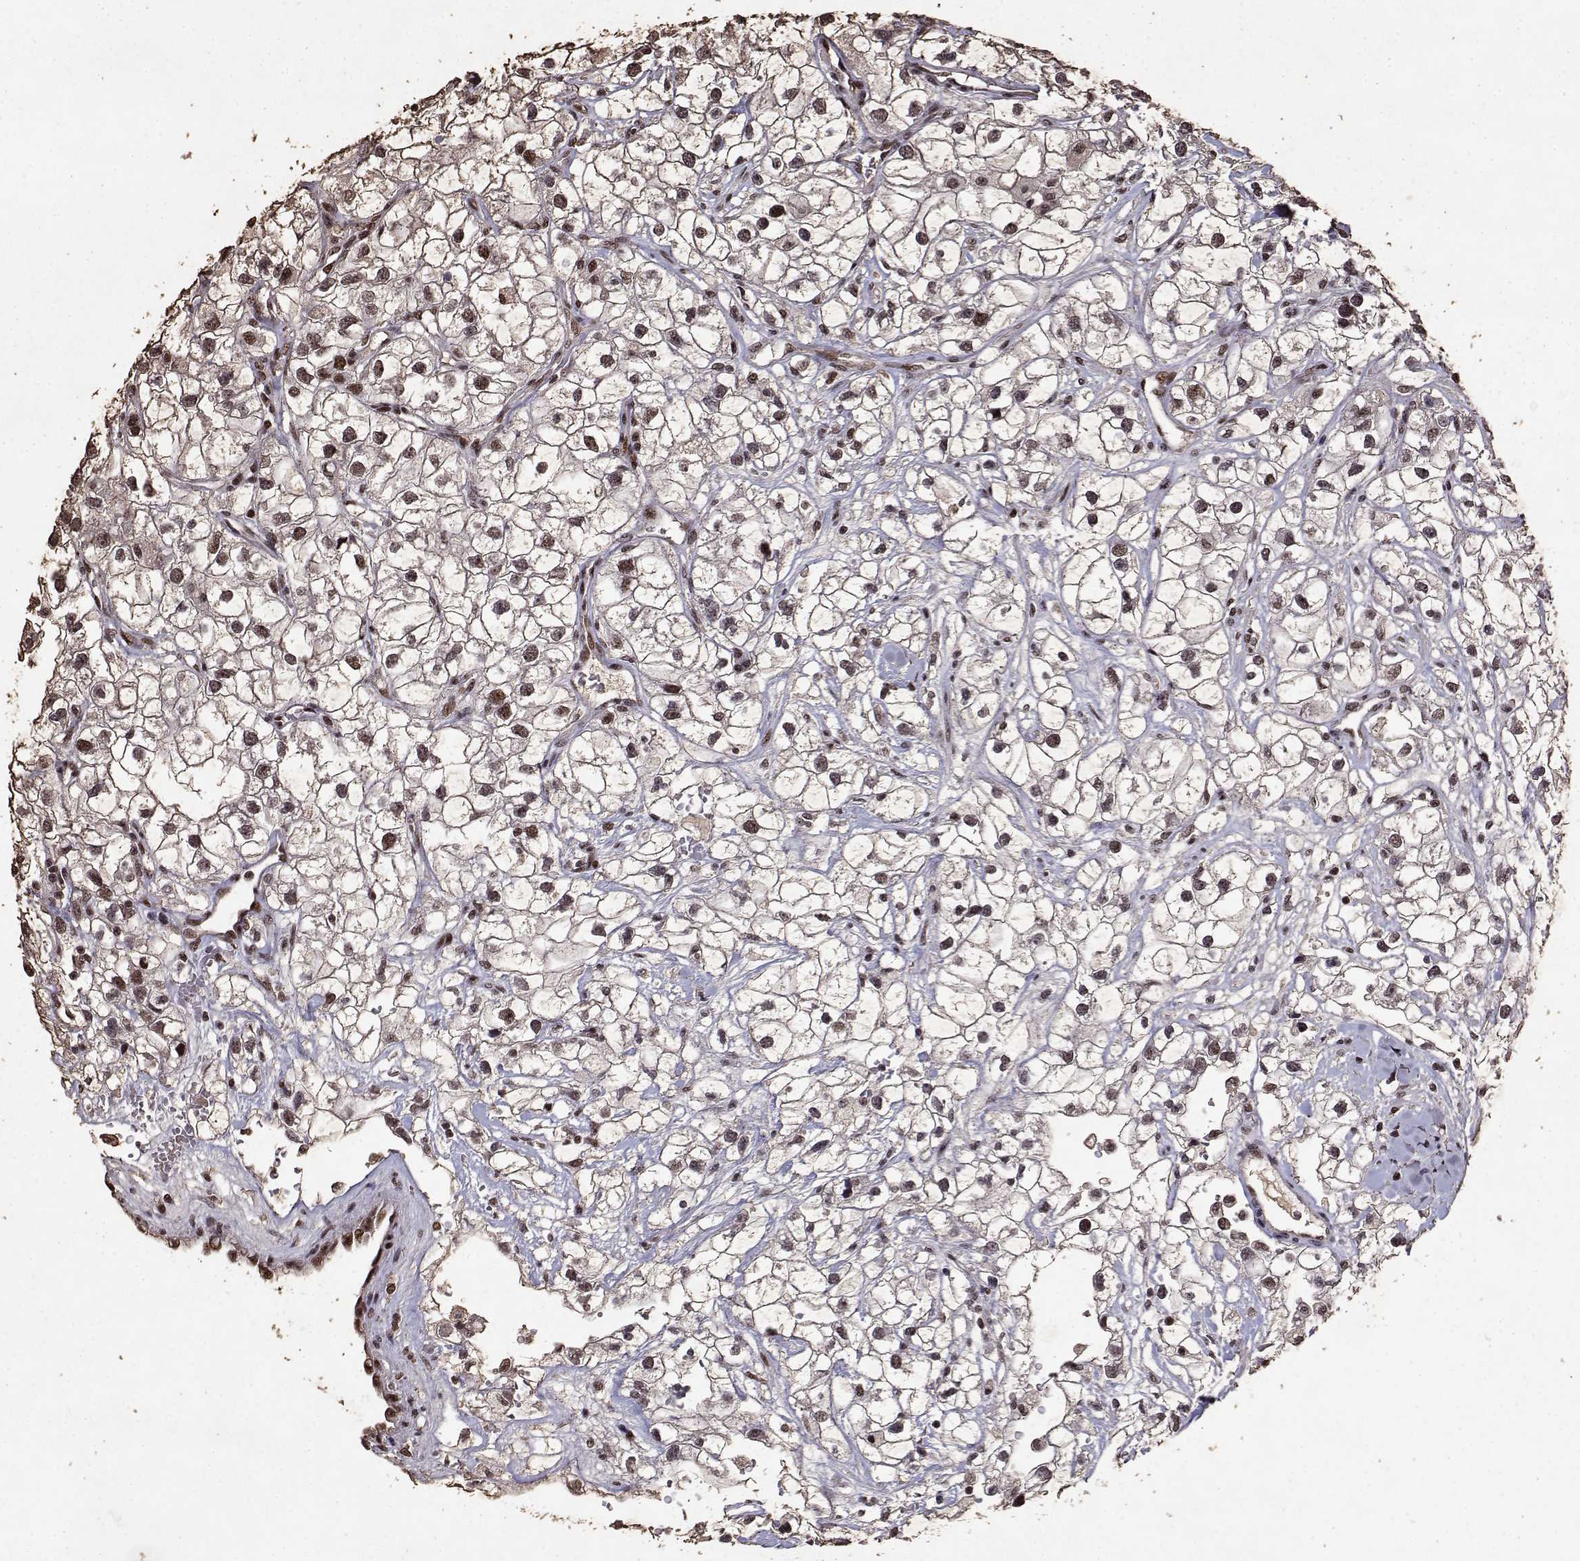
{"staining": {"intensity": "moderate", "quantity": ">75%", "location": "nuclear"}, "tissue": "renal cancer", "cell_type": "Tumor cells", "image_type": "cancer", "snomed": [{"axis": "morphology", "description": "Adenocarcinoma, NOS"}, {"axis": "topography", "description": "Kidney"}], "caption": "Protein positivity by immunohistochemistry (IHC) shows moderate nuclear expression in about >75% of tumor cells in adenocarcinoma (renal).", "gene": "TOE1", "patient": {"sex": "male", "age": 59}}